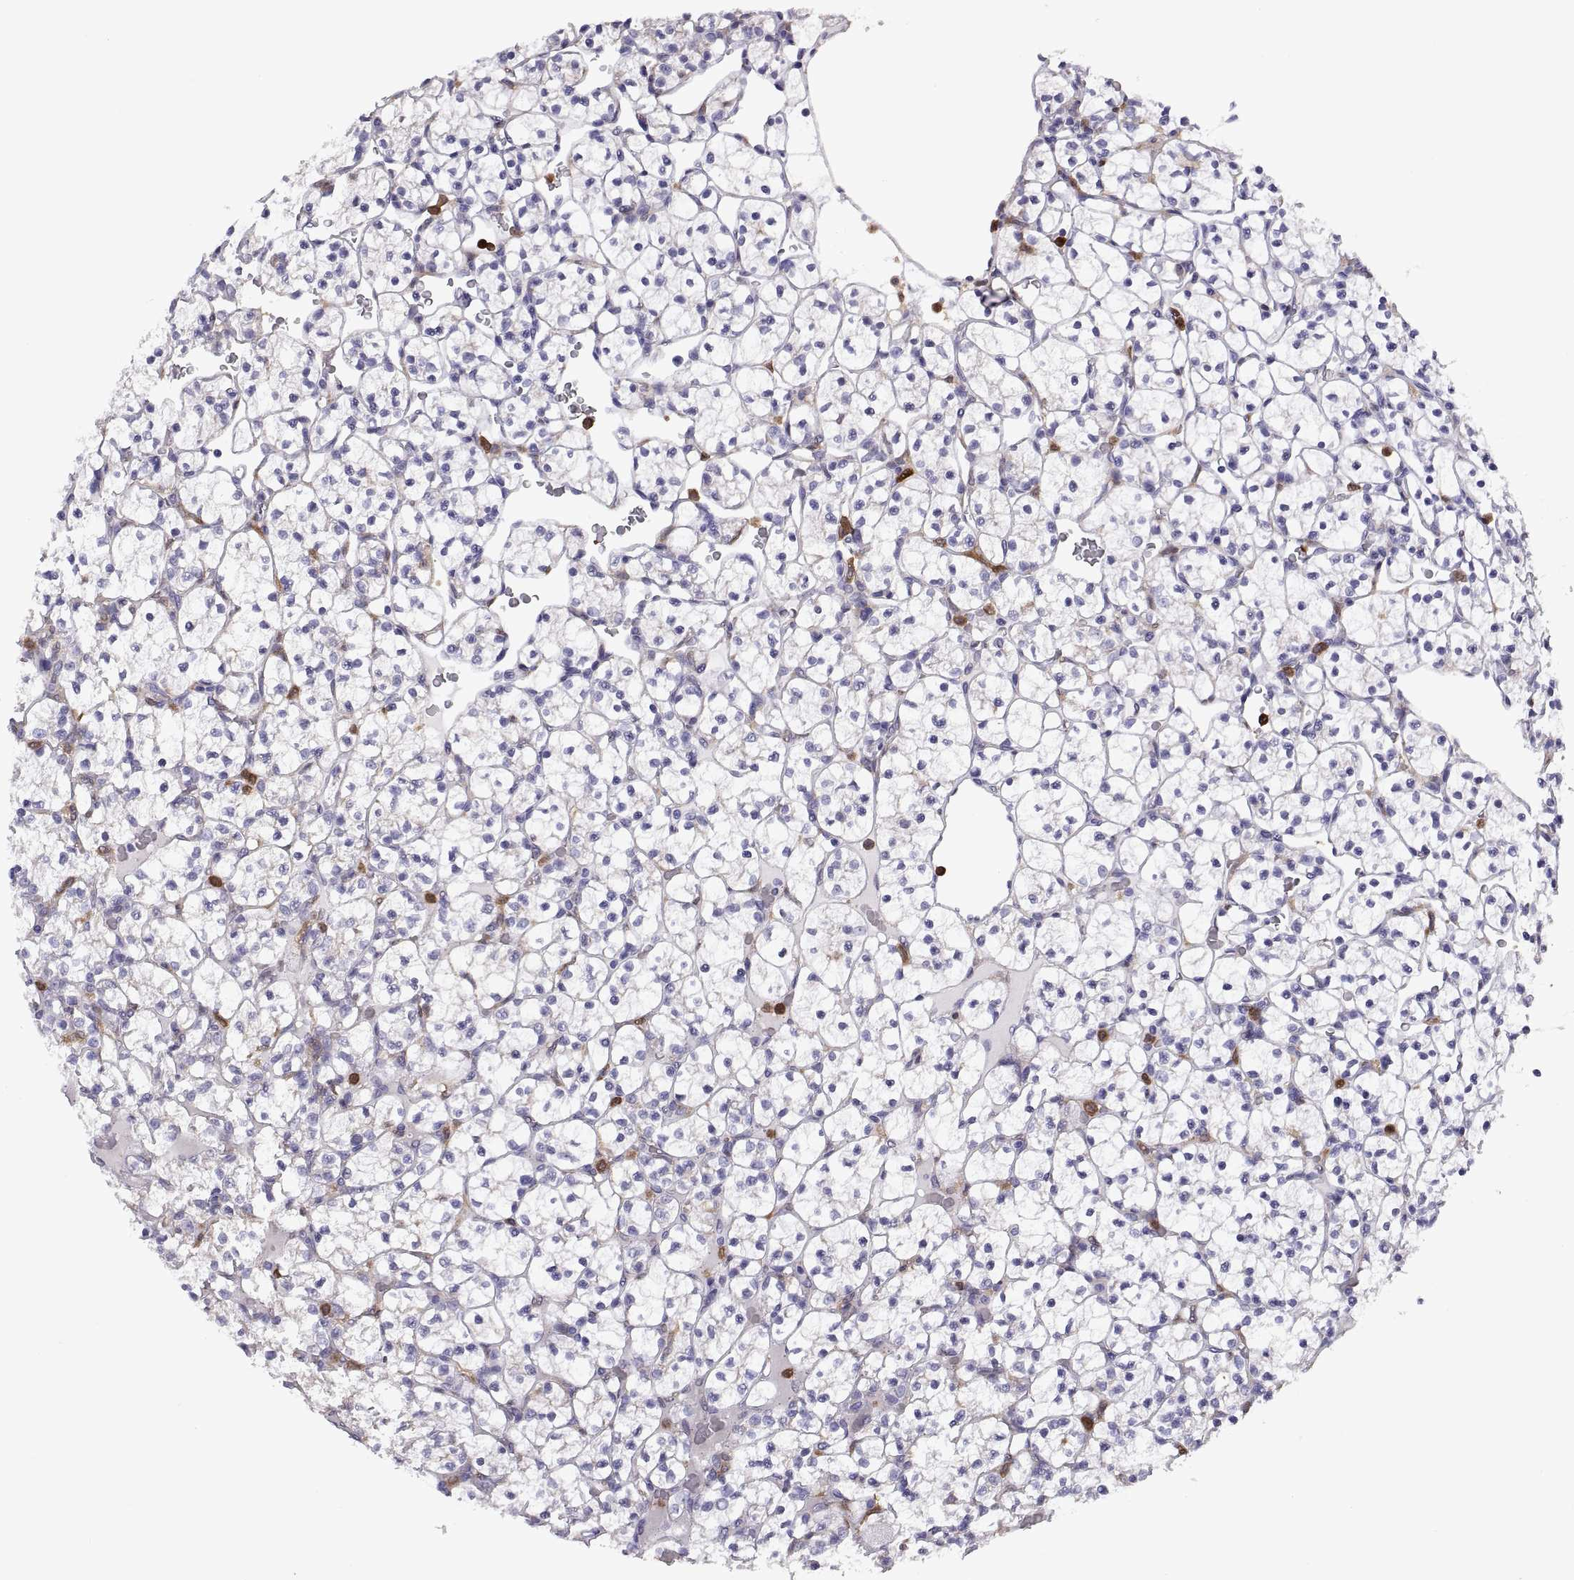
{"staining": {"intensity": "negative", "quantity": "none", "location": "none"}, "tissue": "renal cancer", "cell_type": "Tumor cells", "image_type": "cancer", "snomed": [{"axis": "morphology", "description": "Adenocarcinoma, NOS"}, {"axis": "topography", "description": "Kidney"}], "caption": "This is an immunohistochemistry photomicrograph of human renal adenocarcinoma. There is no expression in tumor cells.", "gene": "DOK3", "patient": {"sex": "female", "age": 89}}